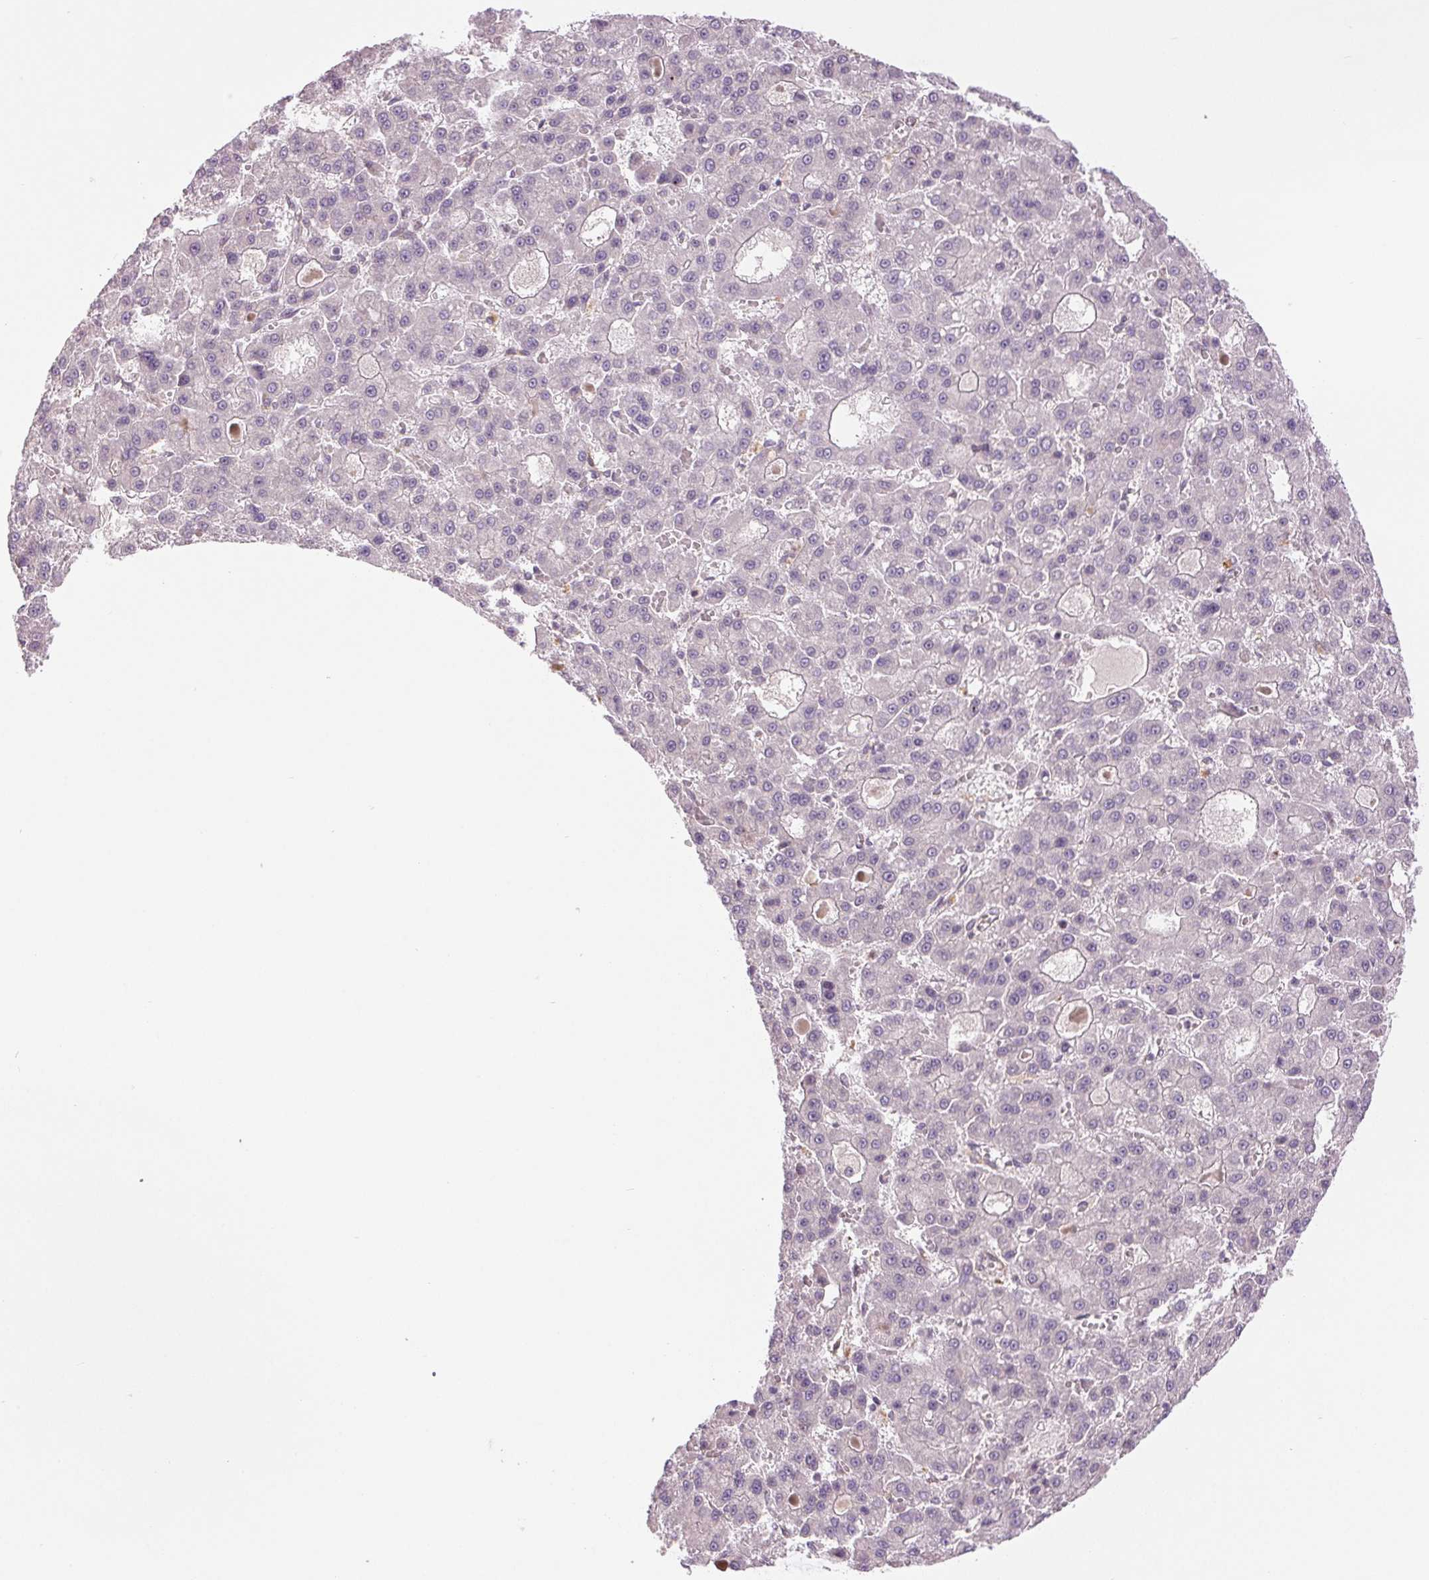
{"staining": {"intensity": "negative", "quantity": "none", "location": "none"}, "tissue": "liver cancer", "cell_type": "Tumor cells", "image_type": "cancer", "snomed": [{"axis": "morphology", "description": "Carcinoma, Hepatocellular, NOS"}, {"axis": "topography", "description": "Liver"}], "caption": "Immunohistochemical staining of liver hepatocellular carcinoma shows no significant expression in tumor cells.", "gene": "METTL17", "patient": {"sex": "male", "age": 70}}